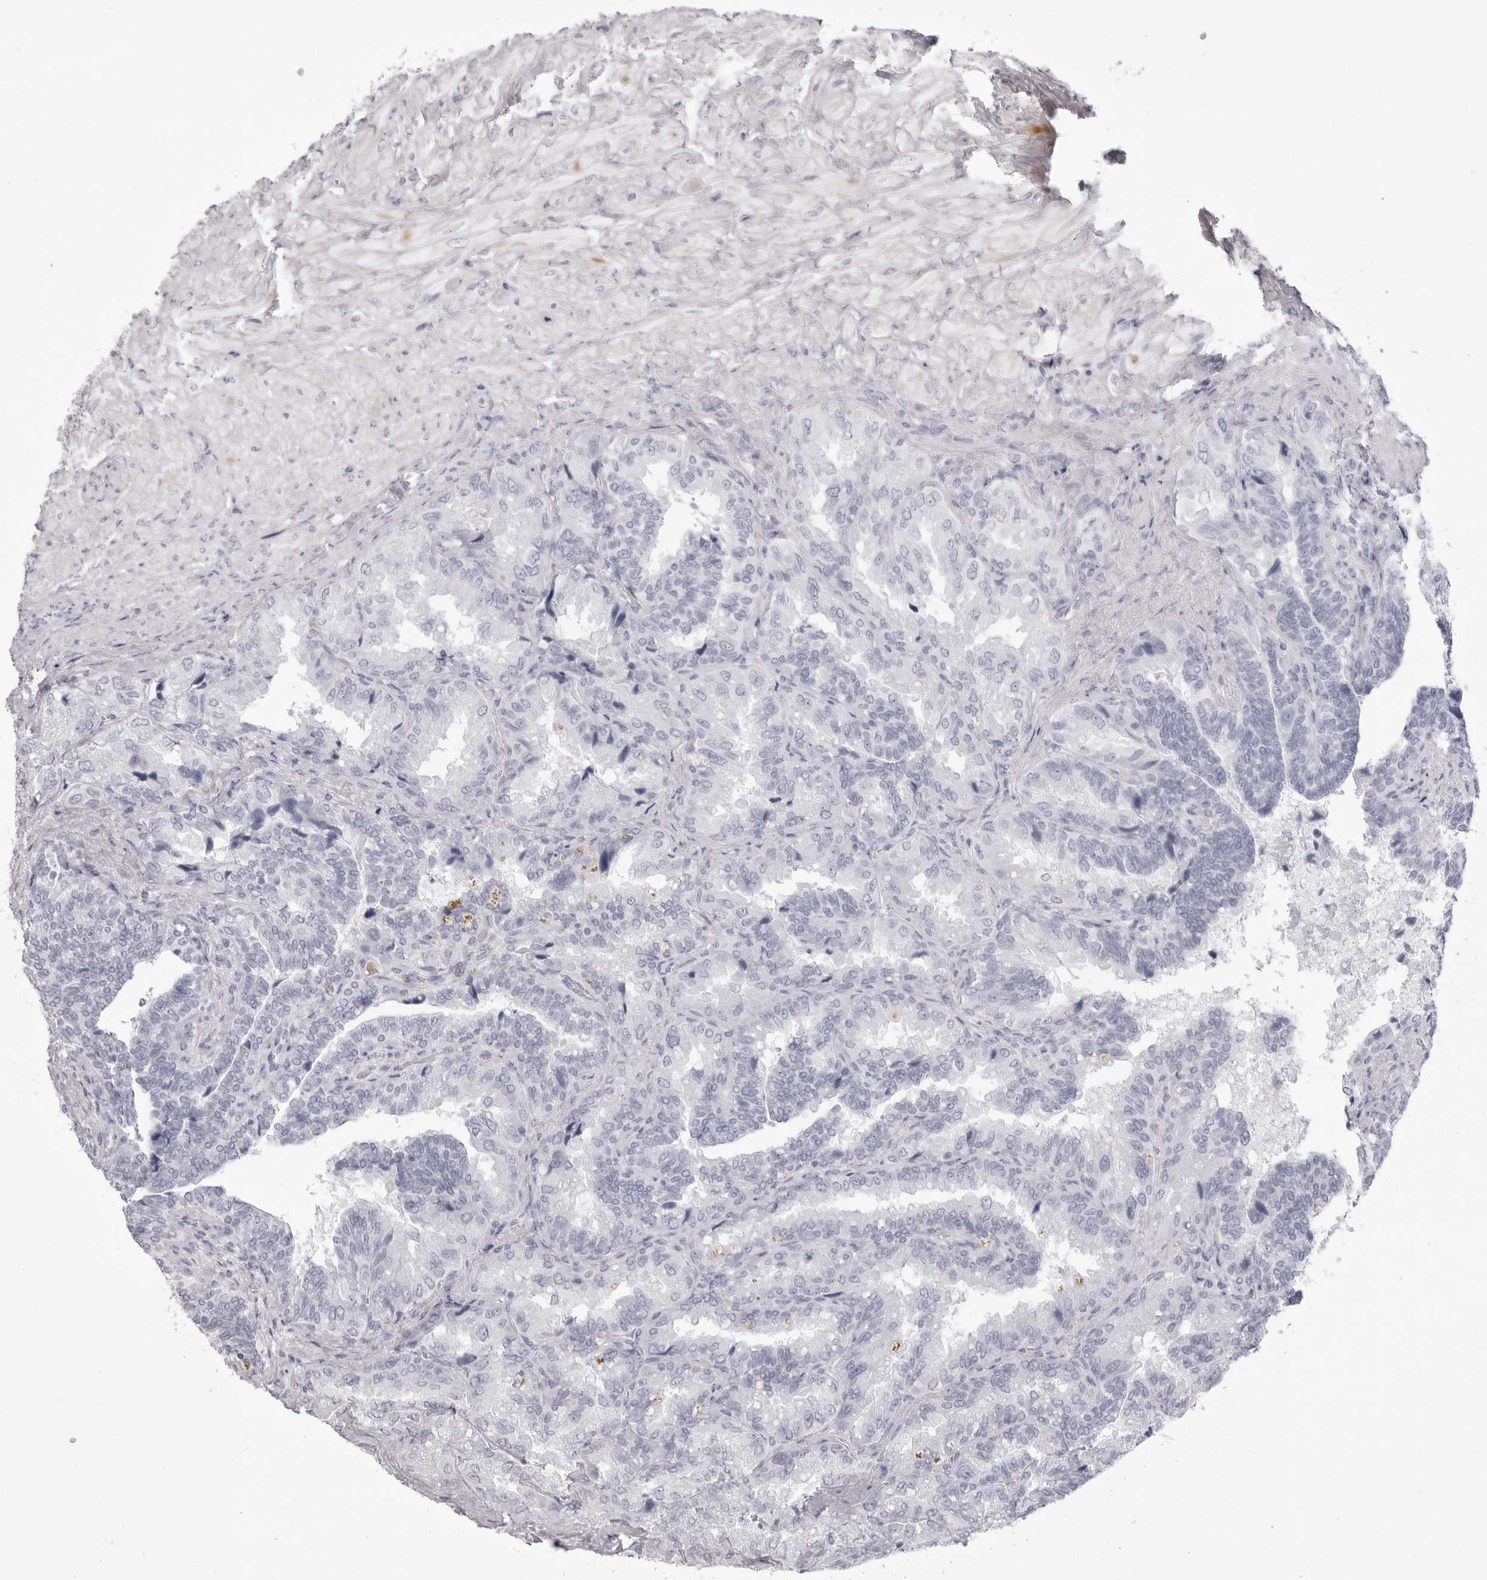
{"staining": {"intensity": "negative", "quantity": "none", "location": "none"}, "tissue": "seminal vesicle", "cell_type": "Glandular cells", "image_type": "normal", "snomed": [{"axis": "morphology", "description": "Normal tissue, NOS"}, {"axis": "topography", "description": "Seminal veicle"}, {"axis": "topography", "description": "Peripheral nerve tissue"}], "caption": "A histopathology image of seminal vesicle stained for a protein shows no brown staining in glandular cells.", "gene": "SPTA1", "patient": {"sex": "male", "age": 63}}